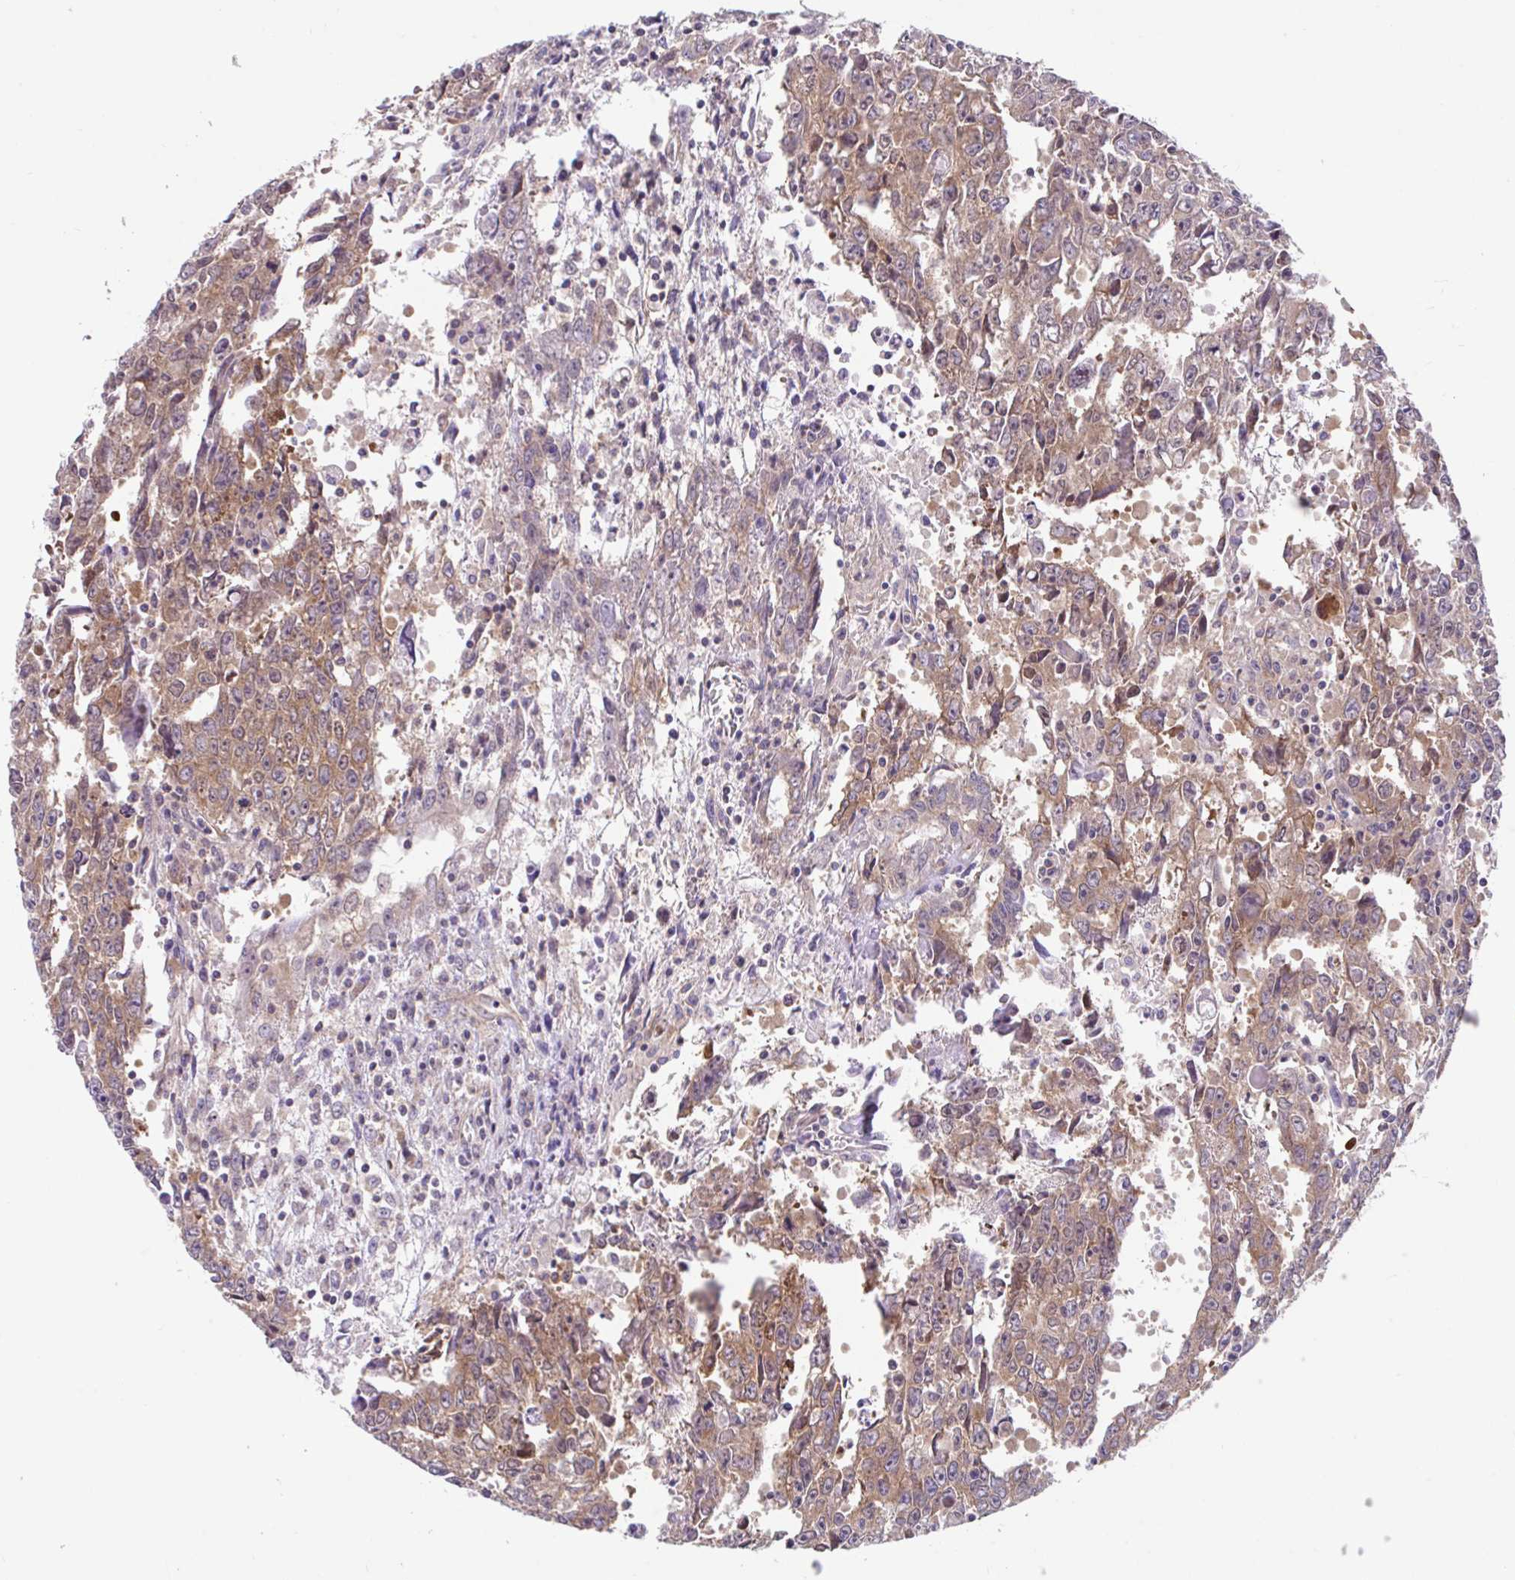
{"staining": {"intensity": "moderate", "quantity": ">75%", "location": "cytoplasmic/membranous"}, "tissue": "testis cancer", "cell_type": "Tumor cells", "image_type": "cancer", "snomed": [{"axis": "morphology", "description": "Carcinoma, Embryonal, NOS"}, {"axis": "topography", "description": "Testis"}], "caption": "Embryonal carcinoma (testis) stained for a protein demonstrates moderate cytoplasmic/membranous positivity in tumor cells.", "gene": "RALBP1", "patient": {"sex": "male", "age": 22}}